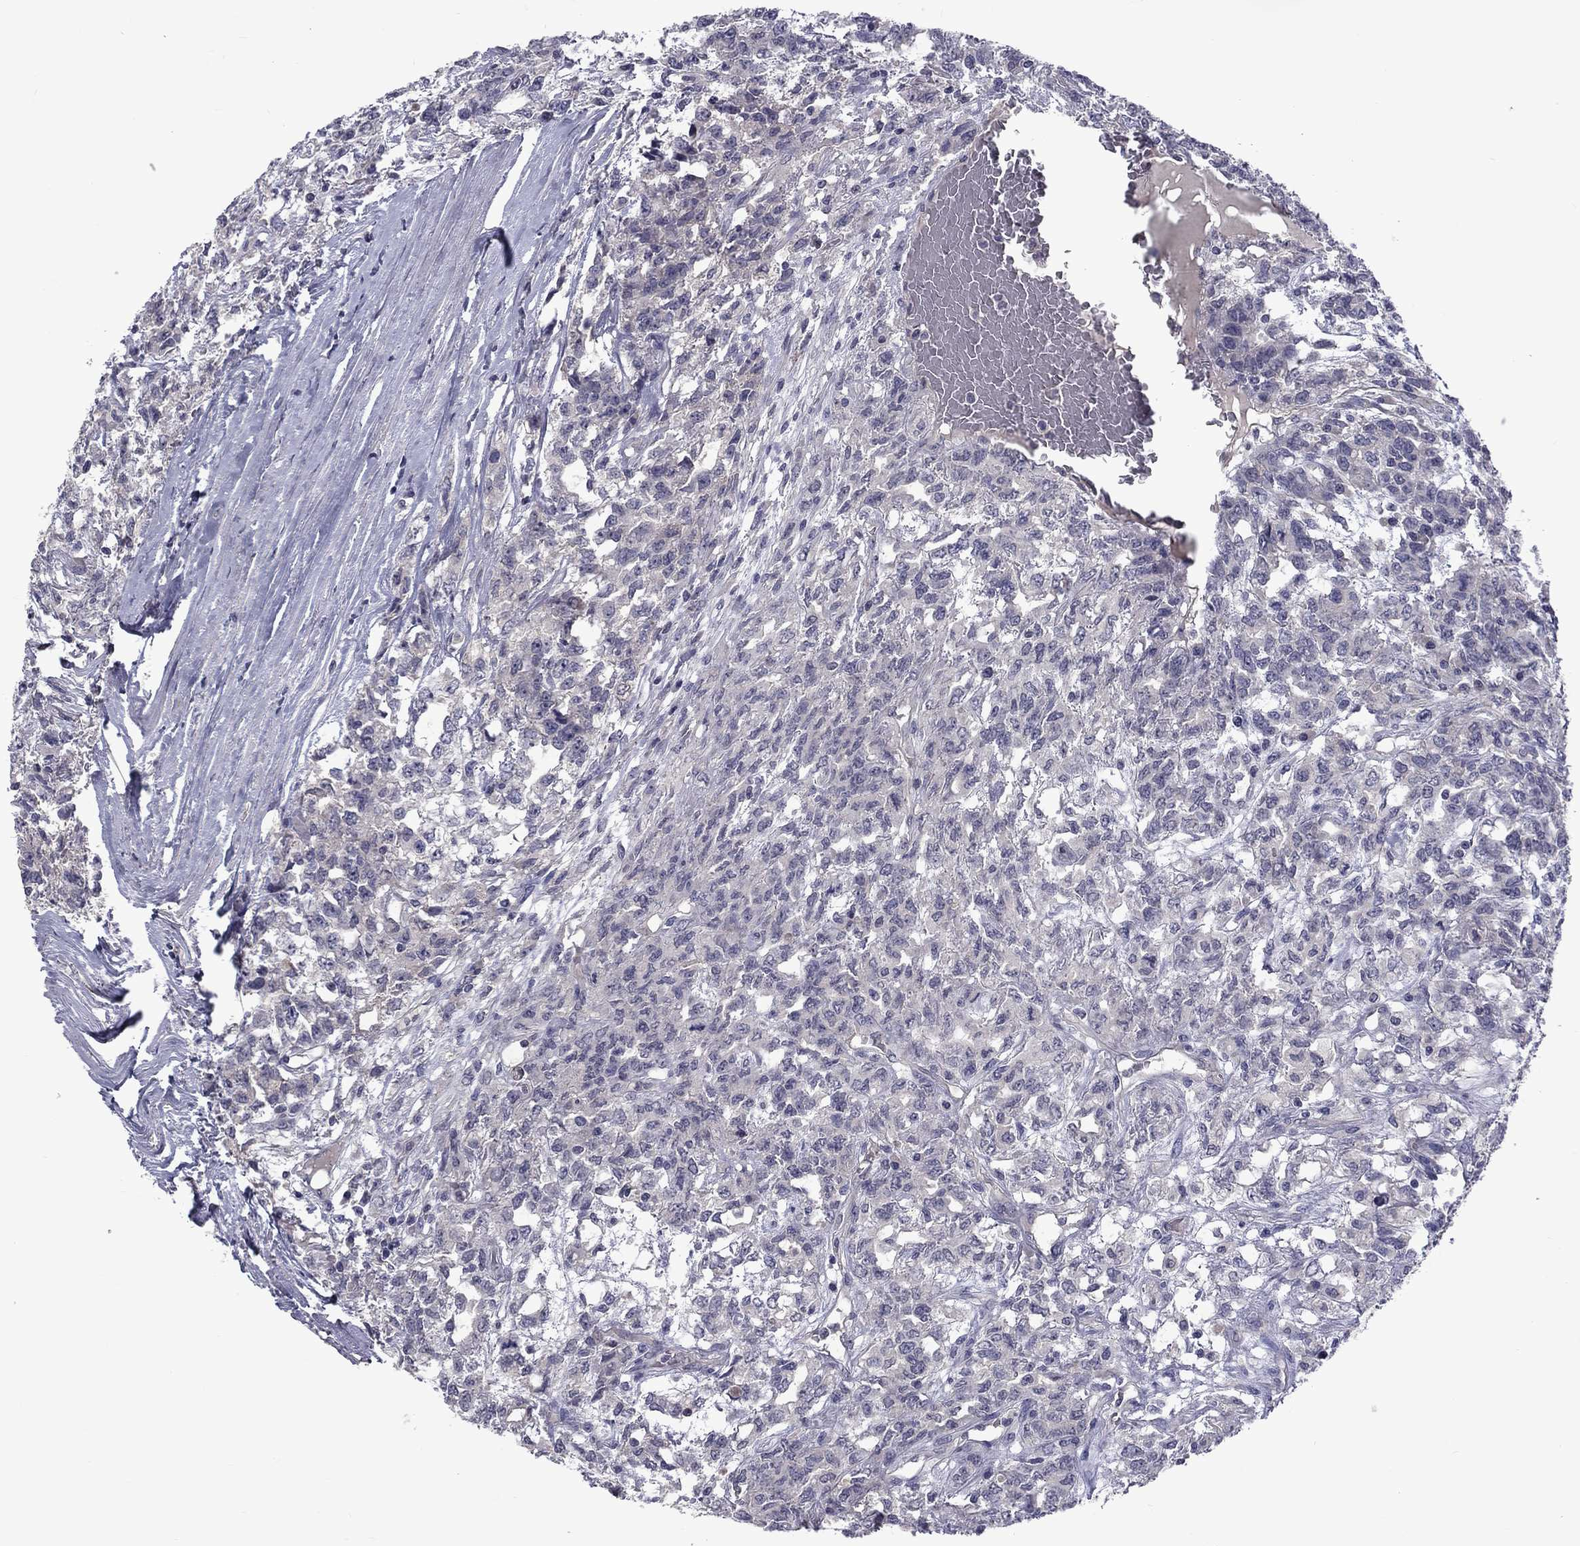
{"staining": {"intensity": "negative", "quantity": "none", "location": "none"}, "tissue": "testis cancer", "cell_type": "Tumor cells", "image_type": "cancer", "snomed": [{"axis": "morphology", "description": "Seminoma, NOS"}, {"axis": "topography", "description": "Testis"}], "caption": "There is no significant positivity in tumor cells of testis seminoma. (DAB immunohistochemistry, high magnification).", "gene": "SNTA1", "patient": {"sex": "male", "age": 52}}